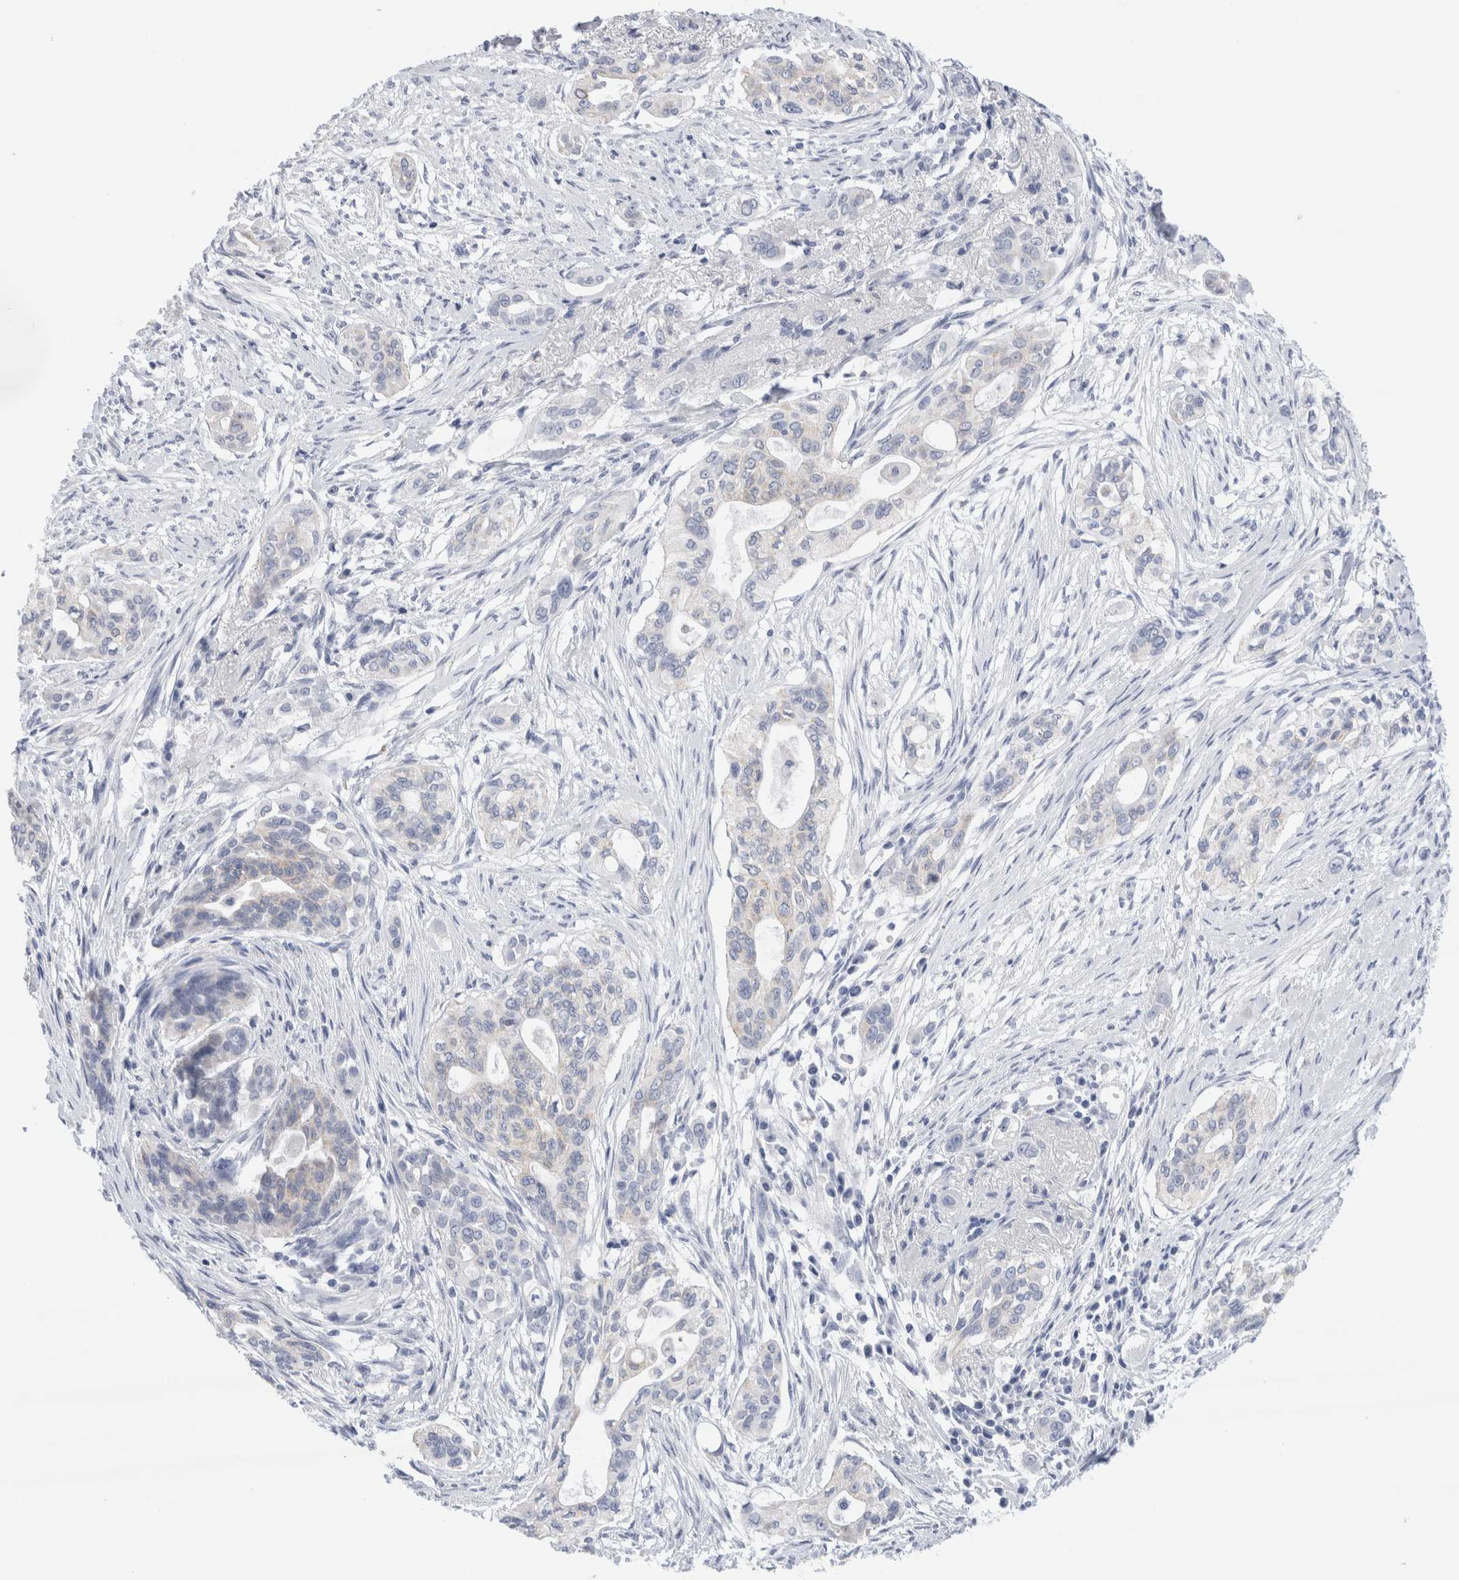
{"staining": {"intensity": "weak", "quantity": "<25%", "location": "cytoplasmic/membranous"}, "tissue": "pancreatic cancer", "cell_type": "Tumor cells", "image_type": "cancer", "snomed": [{"axis": "morphology", "description": "Adenocarcinoma, NOS"}, {"axis": "topography", "description": "Pancreas"}], "caption": "Immunohistochemical staining of human adenocarcinoma (pancreatic) exhibits no significant positivity in tumor cells.", "gene": "ECHDC2", "patient": {"sex": "female", "age": 60}}